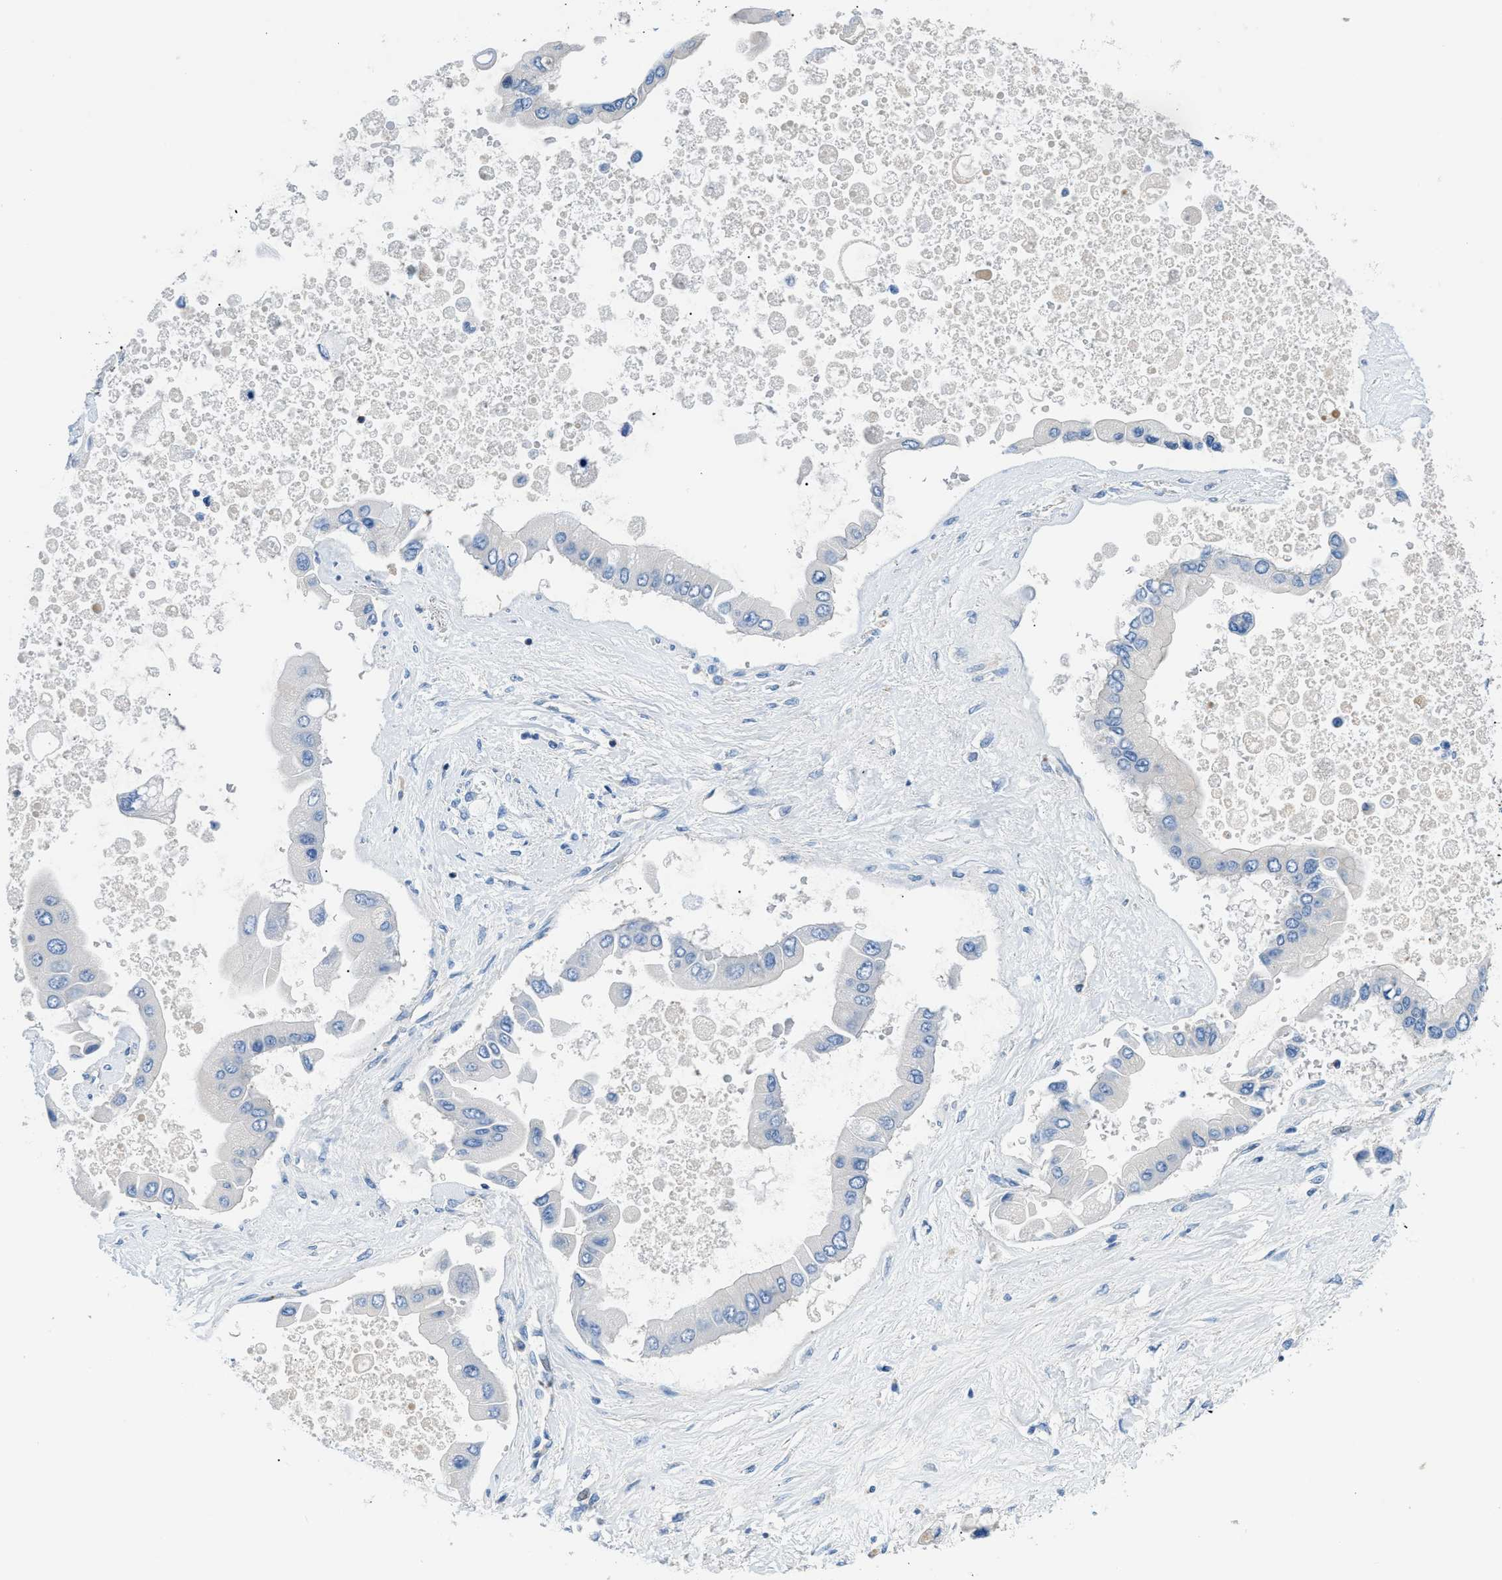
{"staining": {"intensity": "negative", "quantity": "none", "location": "none"}, "tissue": "liver cancer", "cell_type": "Tumor cells", "image_type": "cancer", "snomed": [{"axis": "morphology", "description": "Cholangiocarcinoma"}, {"axis": "topography", "description": "Liver"}], "caption": "This histopathology image is of liver cancer (cholangiocarcinoma) stained with immunohistochemistry to label a protein in brown with the nuclei are counter-stained blue. There is no expression in tumor cells.", "gene": "ORAI1", "patient": {"sex": "male", "age": 50}}